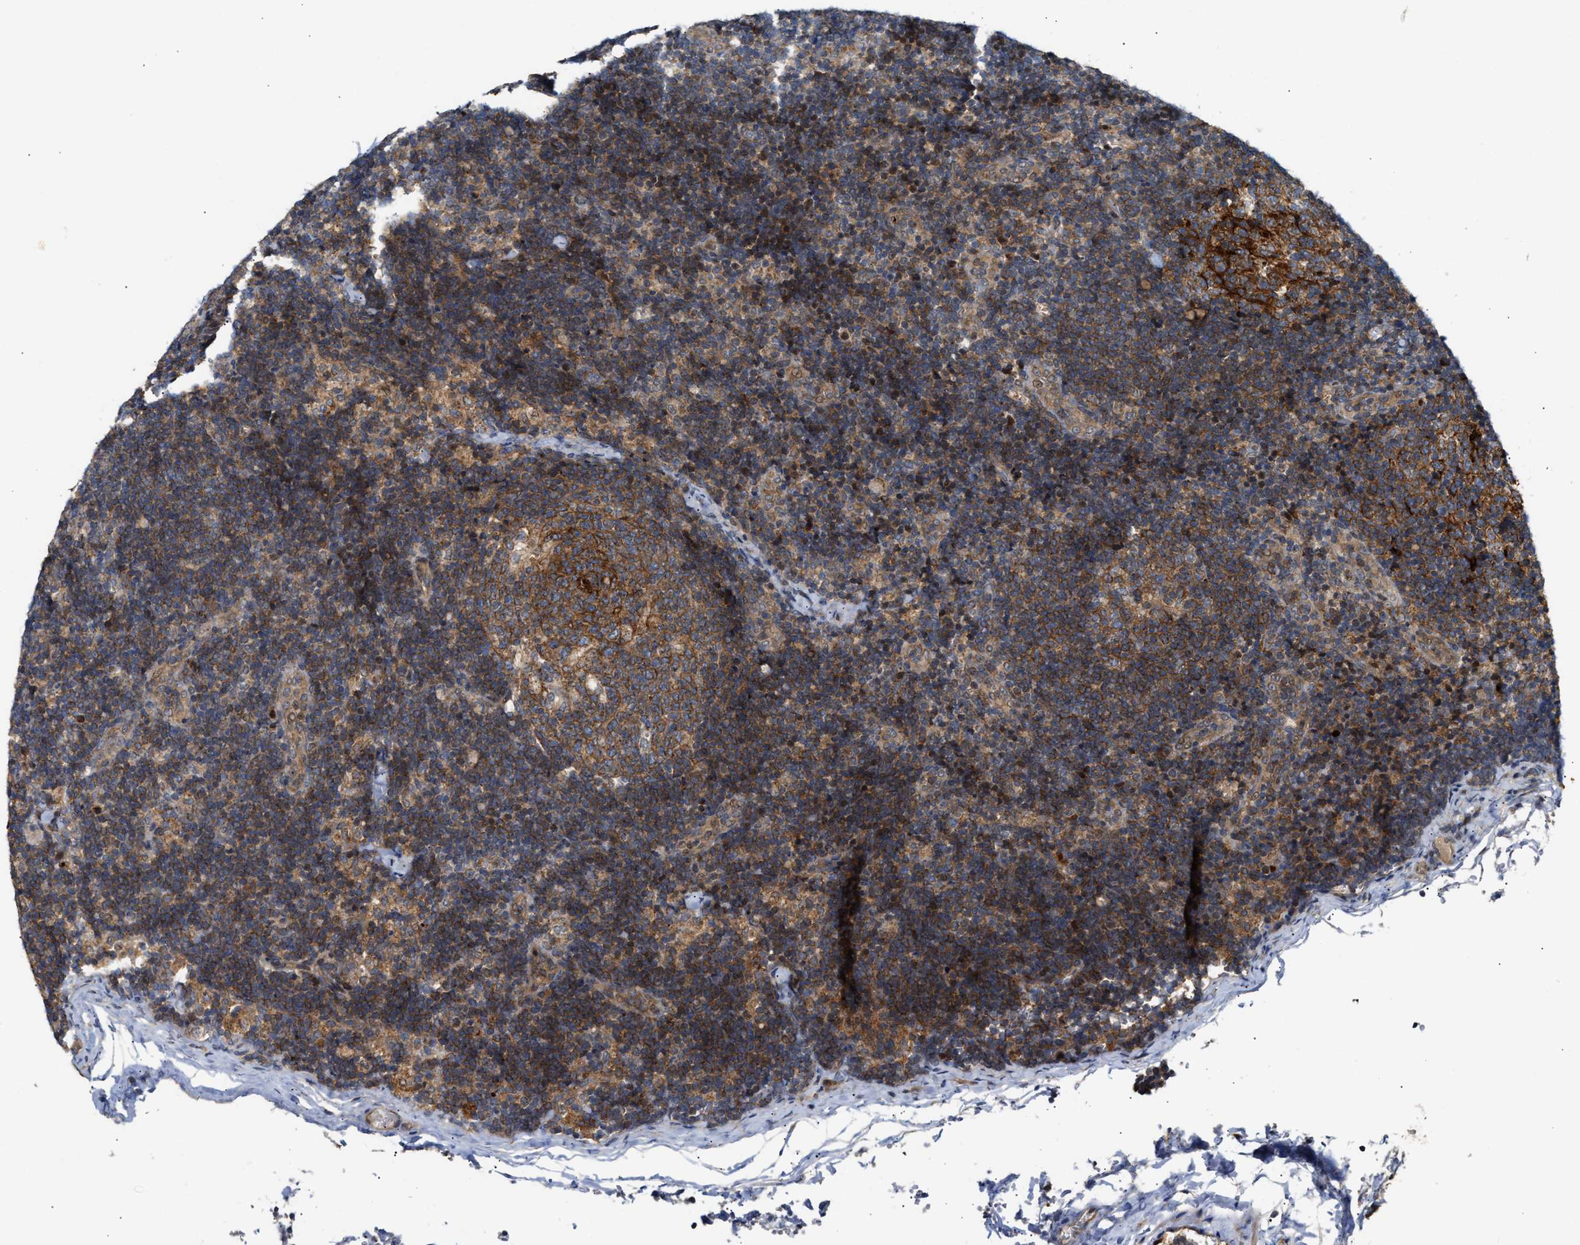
{"staining": {"intensity": "strong", "quantity": ">75%", "location": "cytoplasmic/membranous"}, "tissue": "lymph node", "cell_type": "Germinal center cells", "image_type": "normal", "snomed": [{"axis": "morphology", "description": "Normal tissue, NOS"}, {"axis": "topography", "description": "Lymph node"}], "caption": "A photomicrograph showing strong cytoplasmic/membranous expression in about >75% of germinal center cells in unremarkable lymph node, as visualized by brown immunohistochemical staining.", "gene": "EXTL2", "patient": {"sex": "female", "age": 14}}